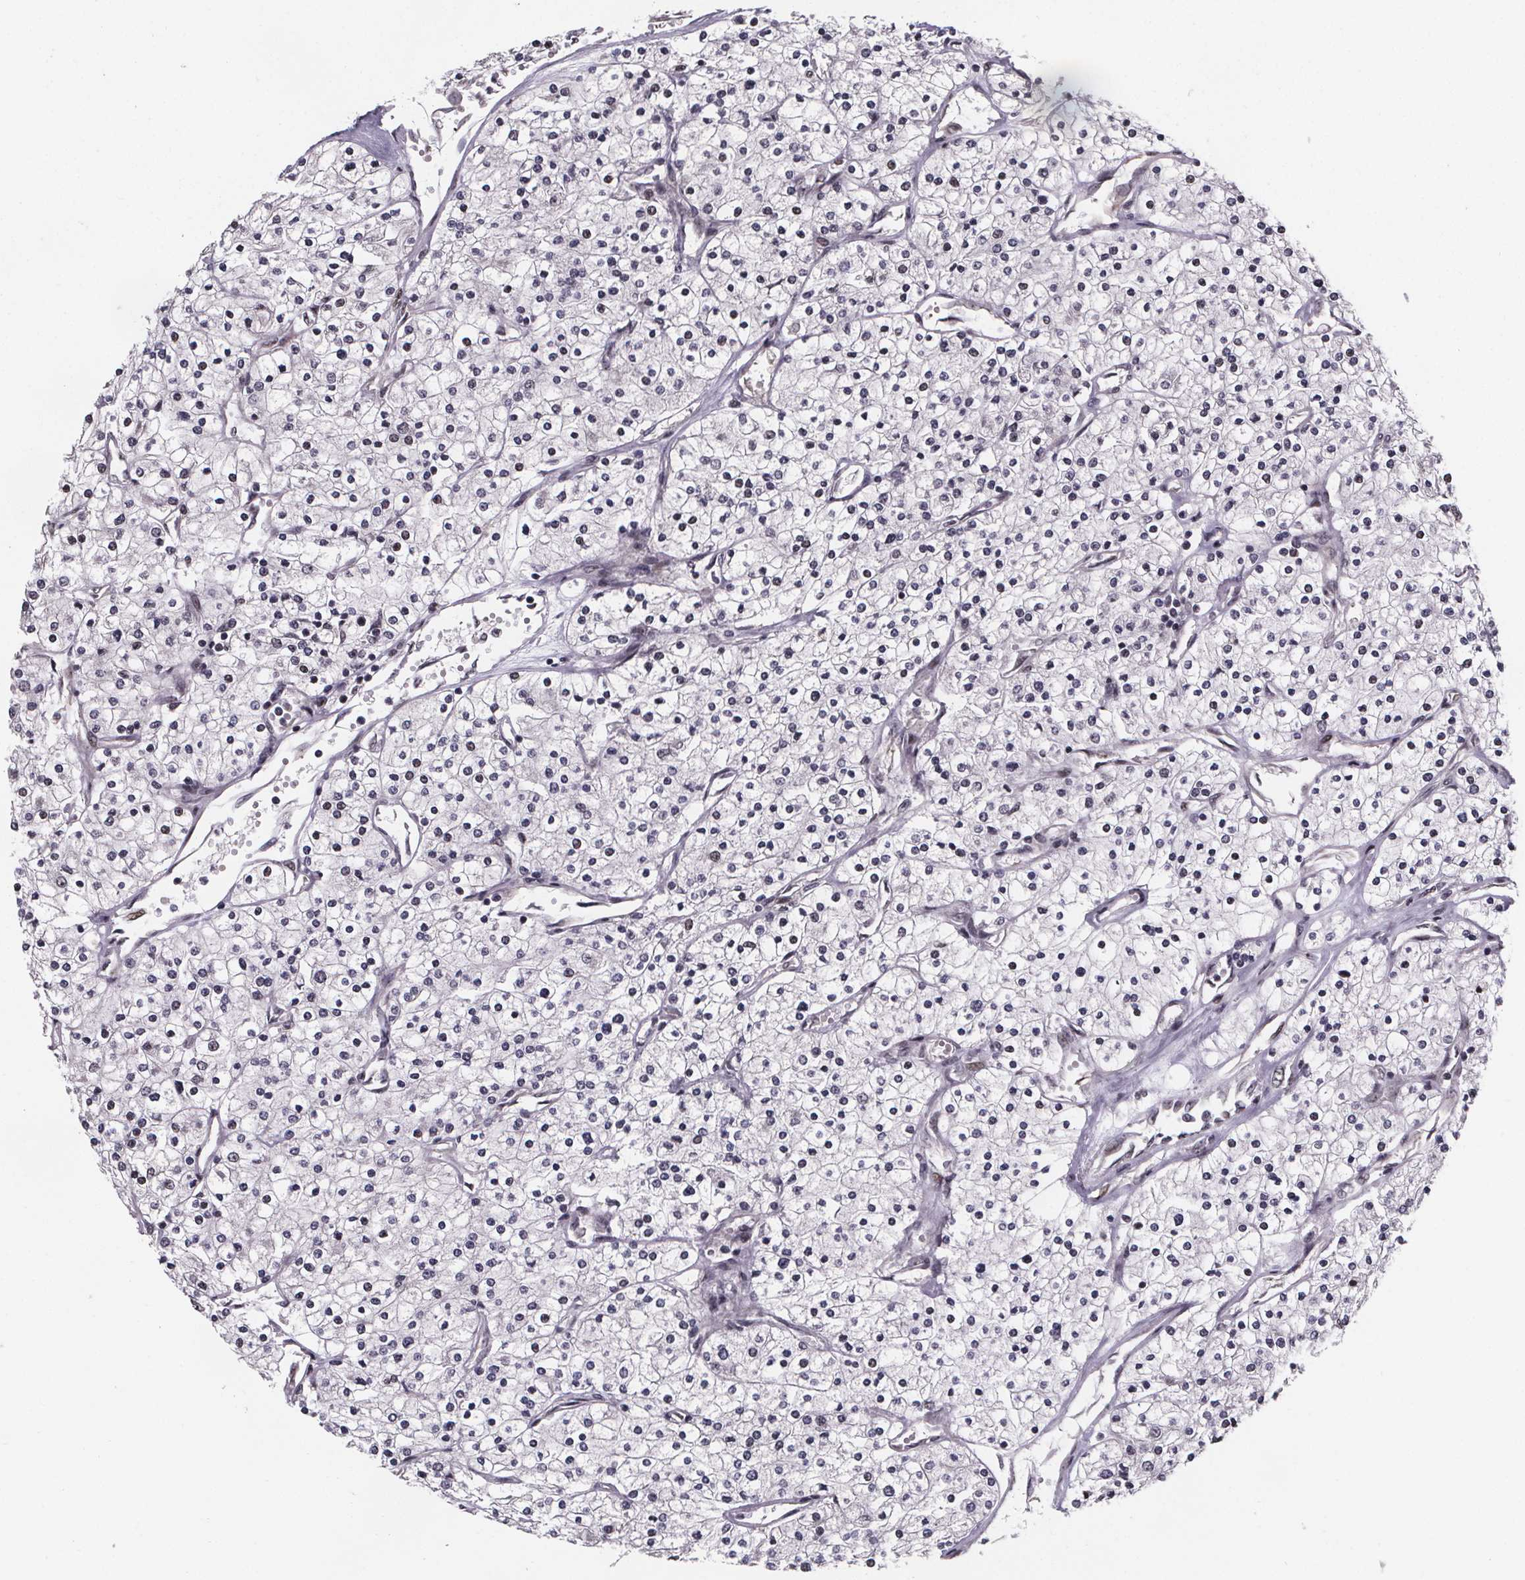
{"staining": {"intensity": "negative", "quantity": "none", "location": "none"}, "tissue": "renal cancer", "cell_type": "Tumor cells", "image_type": "cancer", "snomed": [{"axis": "morphology", "description": "Adenocarcinoma, NOS"}, {"axis": "topography", "description": "Kidney"}], "caption": "This image is of renal adenocarcinoma stained with immunohistochemistry to label a protein in brown with the nuclei are counter-stained blue. There is no staining in tumor cells. Nuclei are stained in blue.", "gene": "U2SURP", "patient": {"sex": "male", "age": 80}}